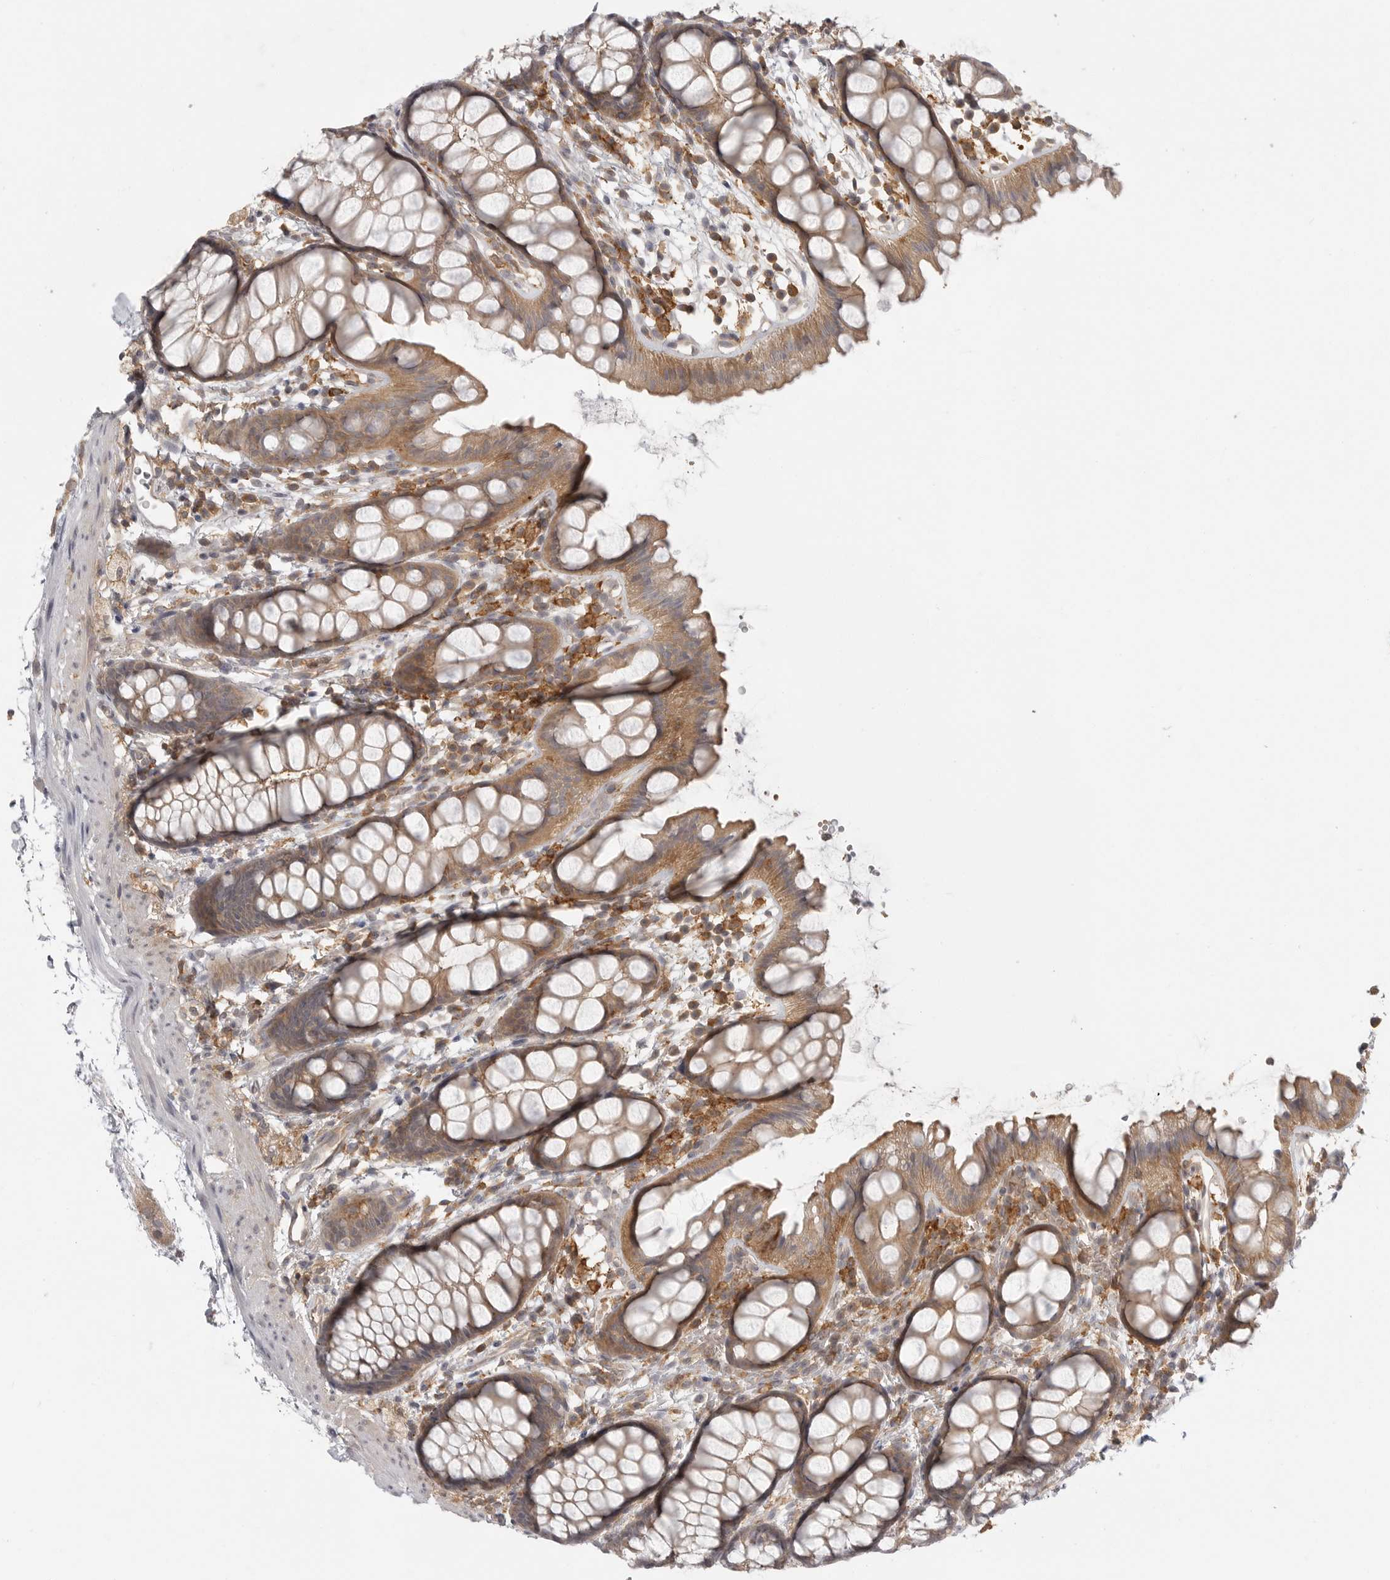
{"staining": {"intensity": "moderate", "quantity": ">75%", "location": "cytoplasmic/membranous"}, "tissue": "rectum", "cell_type": "Glandular cells", "image_type": "normal", "snomed": [{"axis": "morphology", "description": "Normal tissue, NOS"}, {"axis": "topography", "description": "Rectum"}], "caption": "Protein staining by immunohistochemistry (IHC) demonstrates moderate cytoplasmic/membranous expression in approximately >75% of glandular cells in benign rectum.", "gene": "DBNL", "patient": {"sex": "female", "age": 65}}